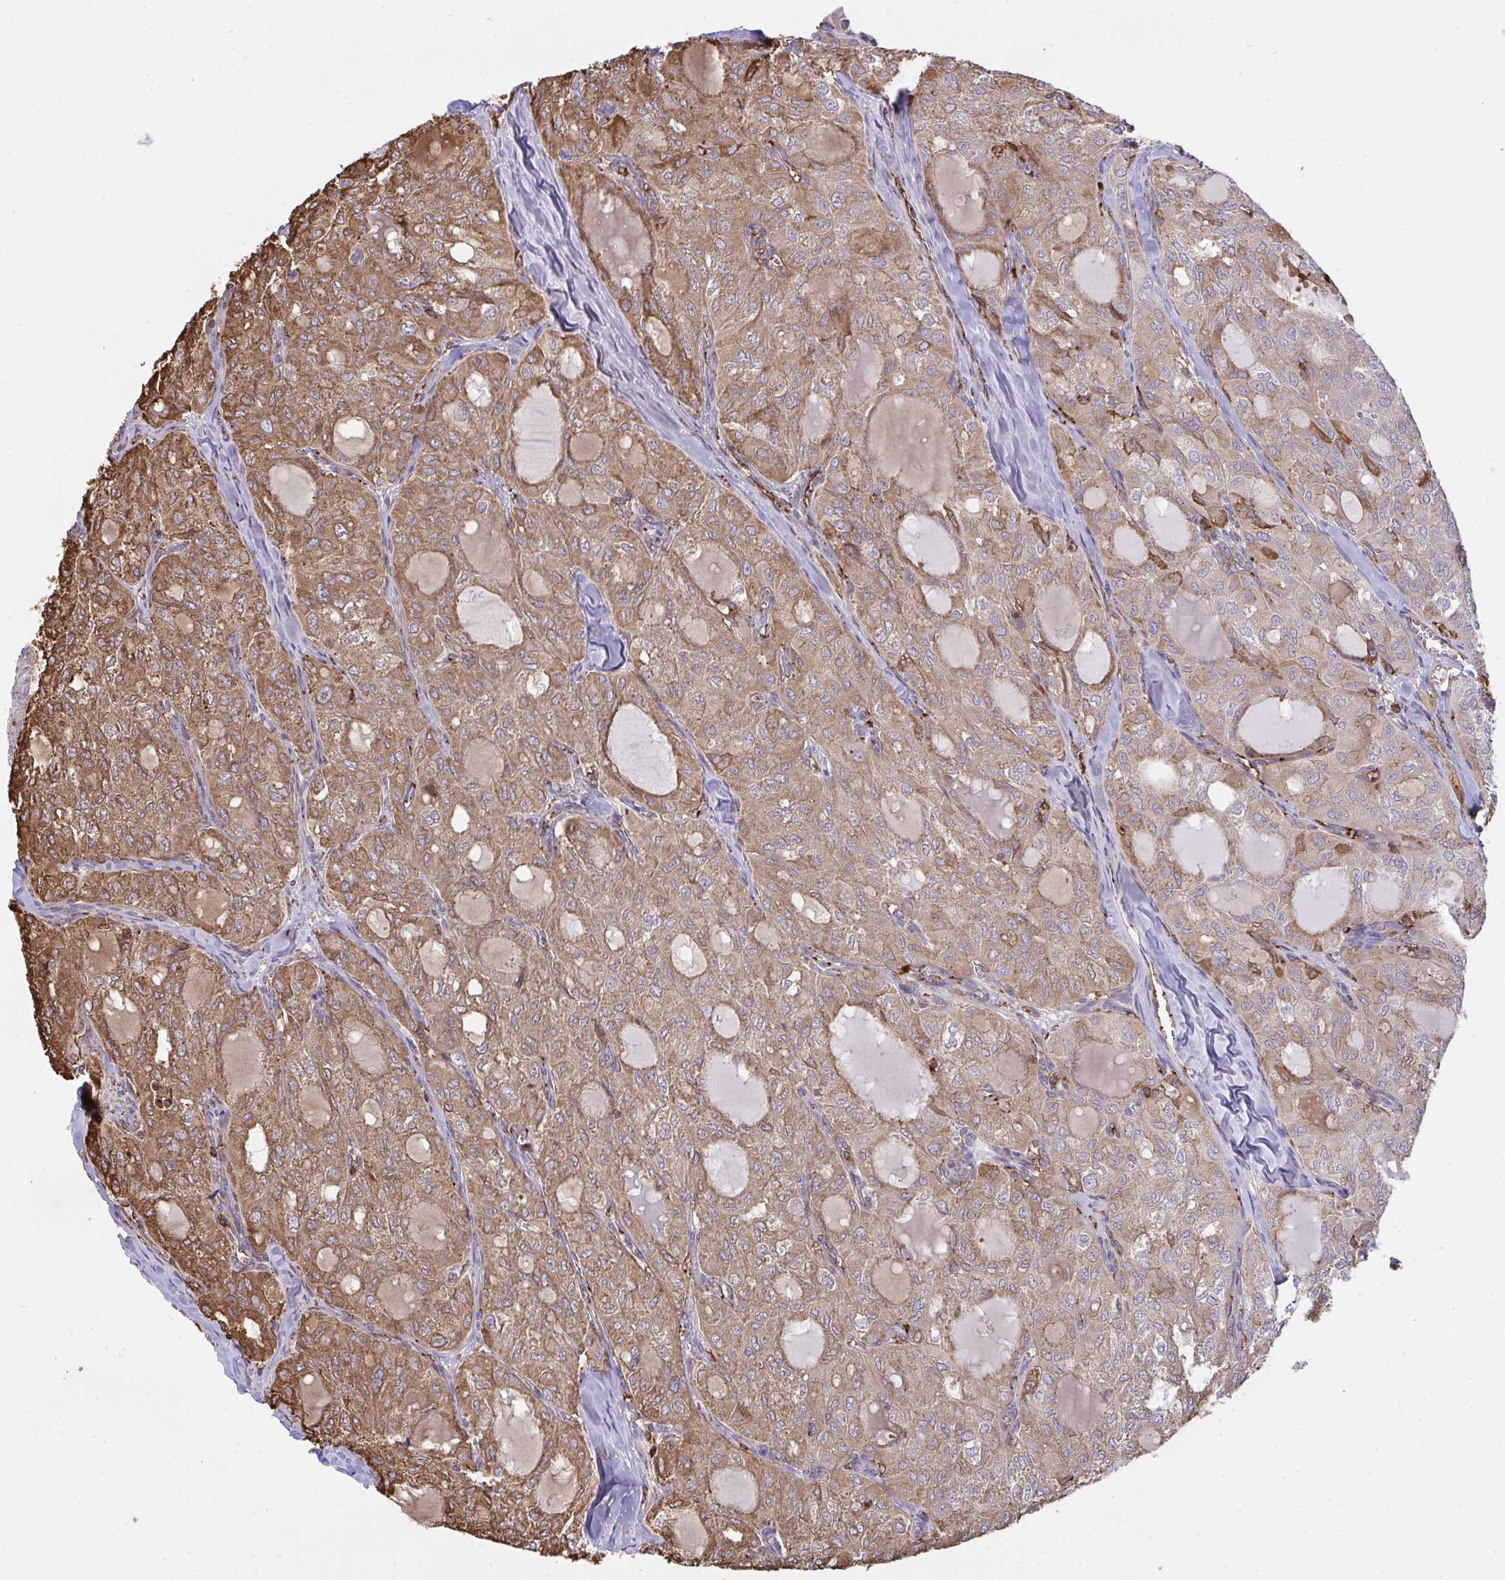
{"staining": {"intensity": "moderate", "quantity": ">75%", "location": "cytoplasmic/membranous"}, "tissue": "thyroid cancer", "cell_type": "Tumor cells", "image_type": "cancer", "snomed": [{"axis": "morphology", "description": "Follicular adenoma carcinoma, NOS"}, {"axis": "topography", "description": "Thyroid gland"}], "caption": "Immunohistochemical staining of human thyroid cancer exhibits medium levels of moderate cytoplasmic/membranous positivity in approximately >75% of tumor cells.", "gene": "PPIH", "patient": {"sex": "male", "age": 75}}